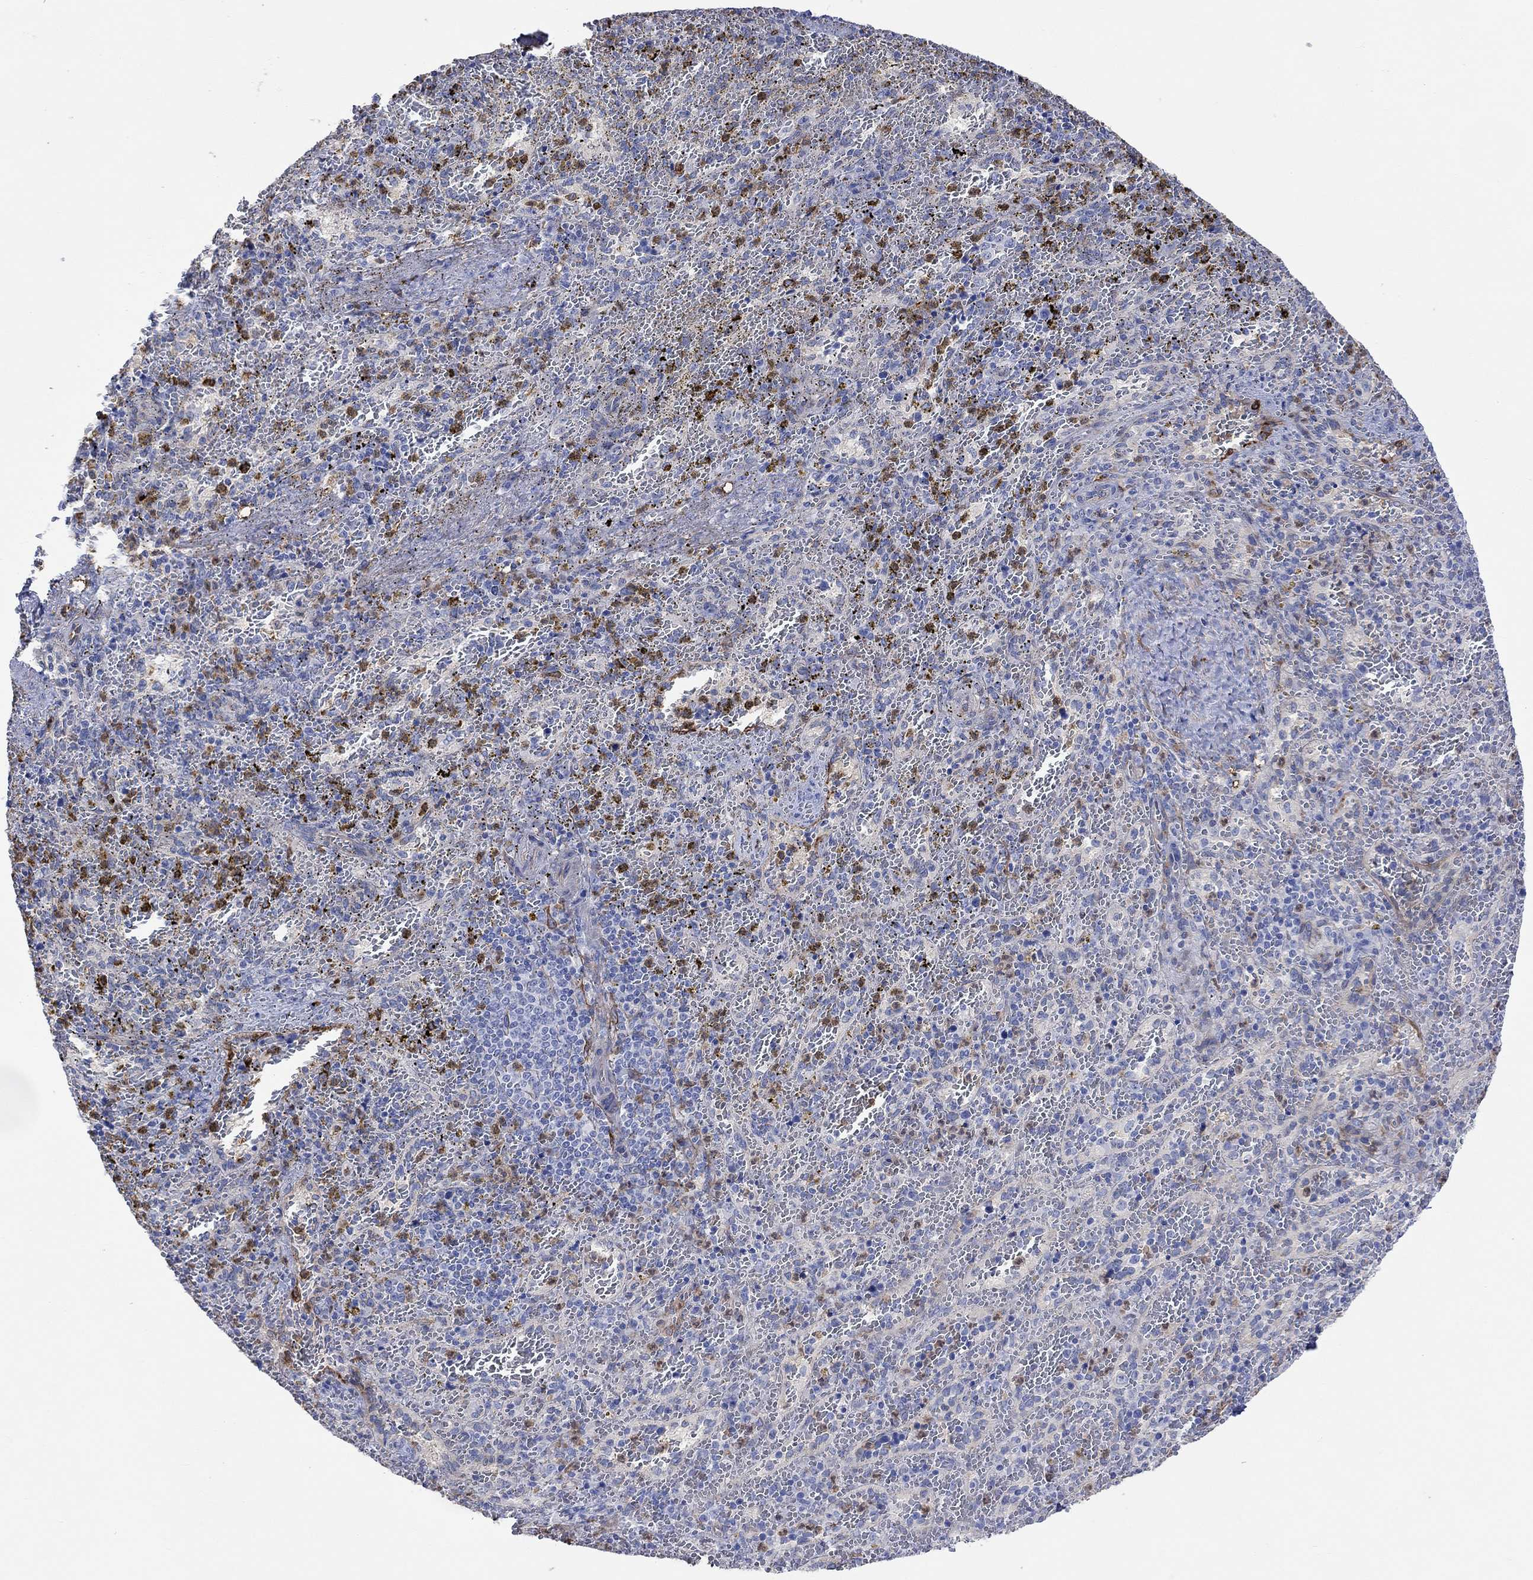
{"staining": {"intensity": "moderate", "quantity": "25%-75%", "location": "cytoplasmic/membranous"}, "tissue": "spleen", "cell_type": "Cells in red pulp", "image_type": "normal", "snomed": [{"axis": "morphology", "description": "Normal tissue, NOS"}, {"axis": "topography", "description": "Spleen"}], "caption": "Spleen stained with immunohistochemistry demonstrates moderate cytoplasmic/membranous positivity in approximately 25%-75% of cells in red pulp. (brown staining indicates protein expression, while blue staining denotes nuclei).", "gene": "TGM2", "patient": {"sex": "female", "age": 50}}